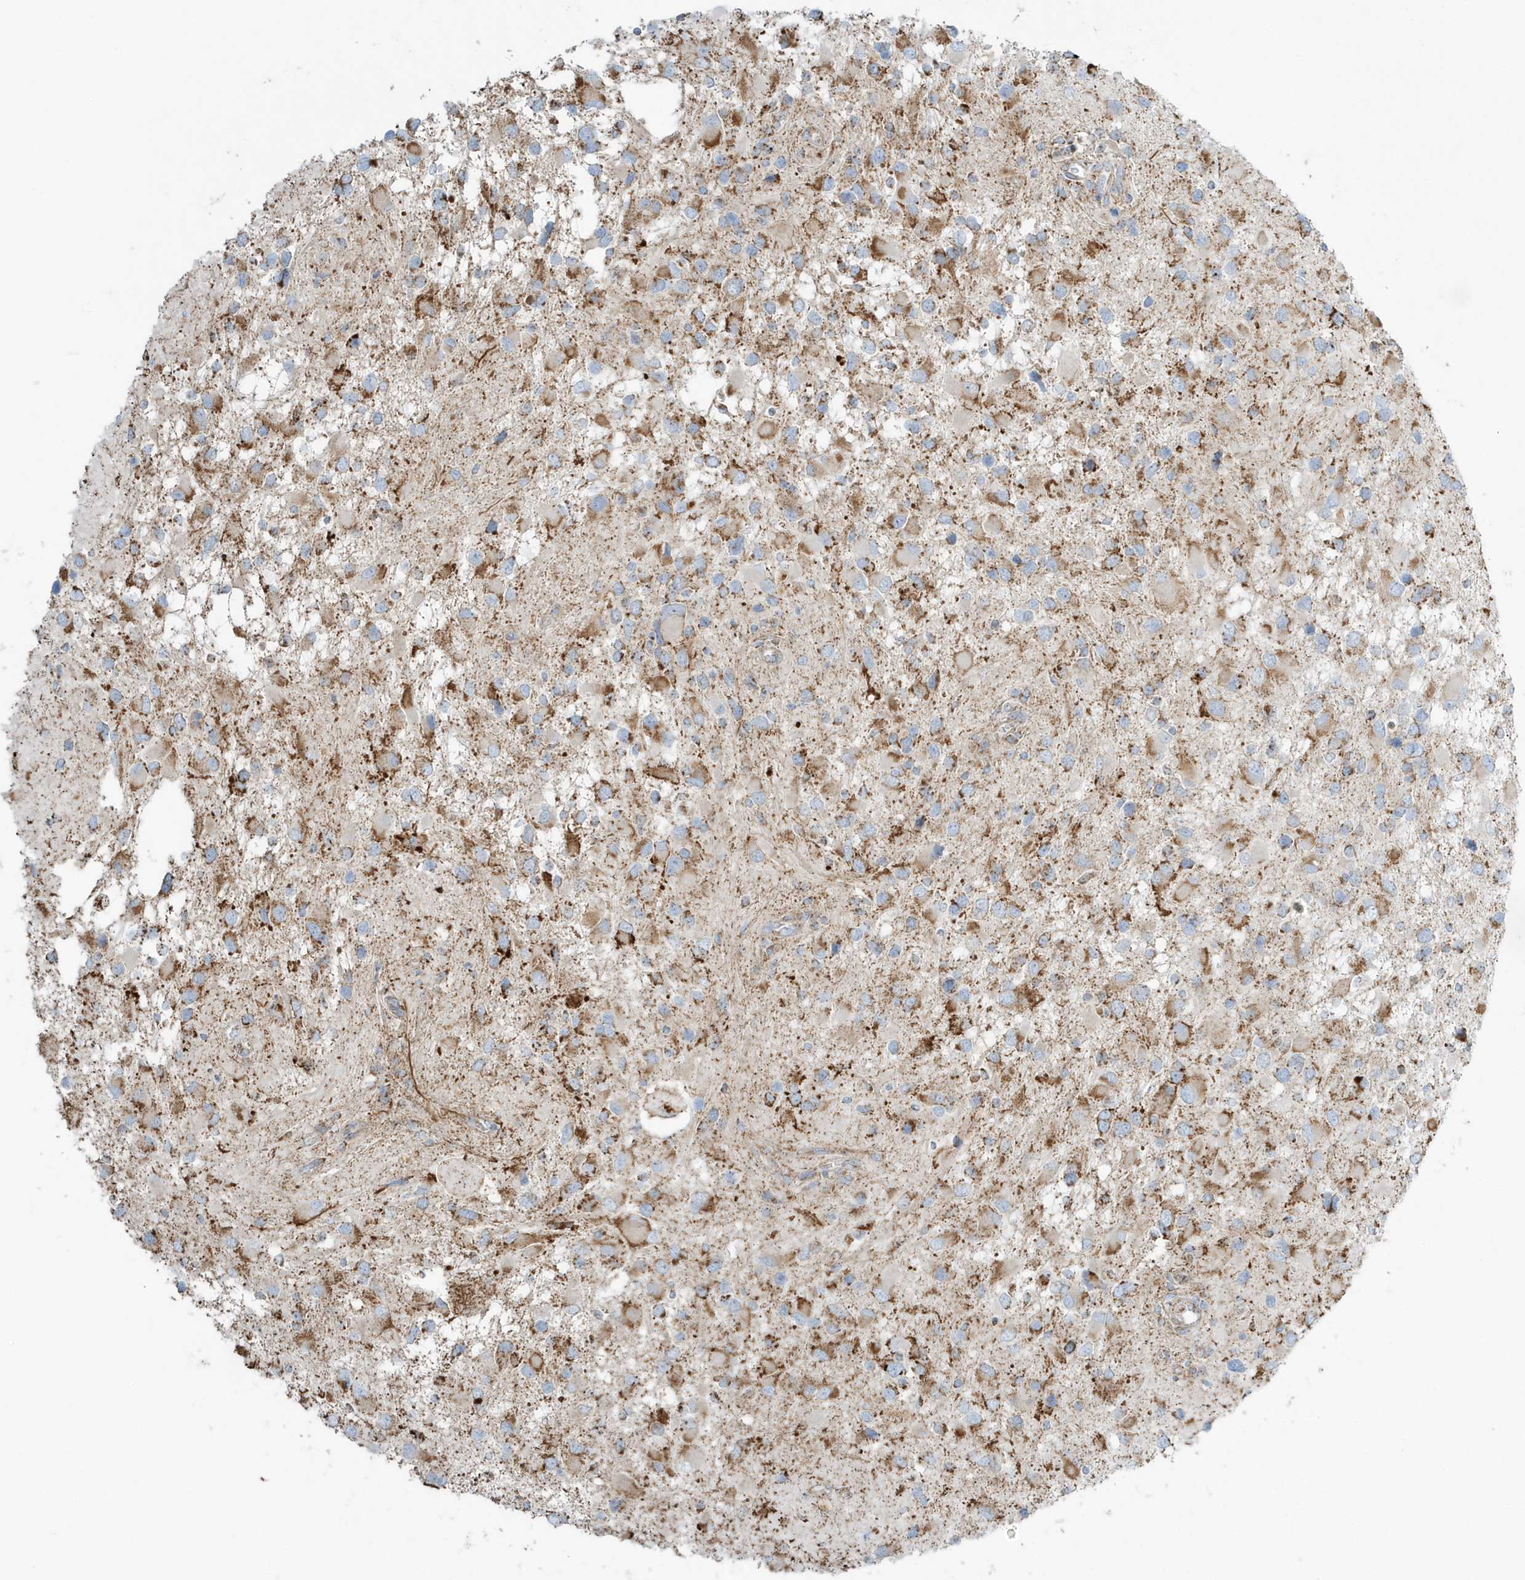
{"staining": {"intensity": "strong", "quantity": "25%-75%", "location": "cytoplasmic/membranous"}, "tissue": "glioma", "cell_type": "Tumor cells", "image_type": "cancer", "snomed": [{"axis": "morphology", "description": "Glioma, malignant, High grade"}, {"axis": "topography", "description": "Brain"}], "caption": "Immunohistochemical staining of malignant glioma (high-grade) exhibits strong cytoplasmic/membranous protein expression in approximately 25%-75% of tumor cells. (DAB = brown stain, brightfield microscopy at high magnification).", "gene": "RAB11FIP3", "patient": {"sex": "male", "age": 53}}